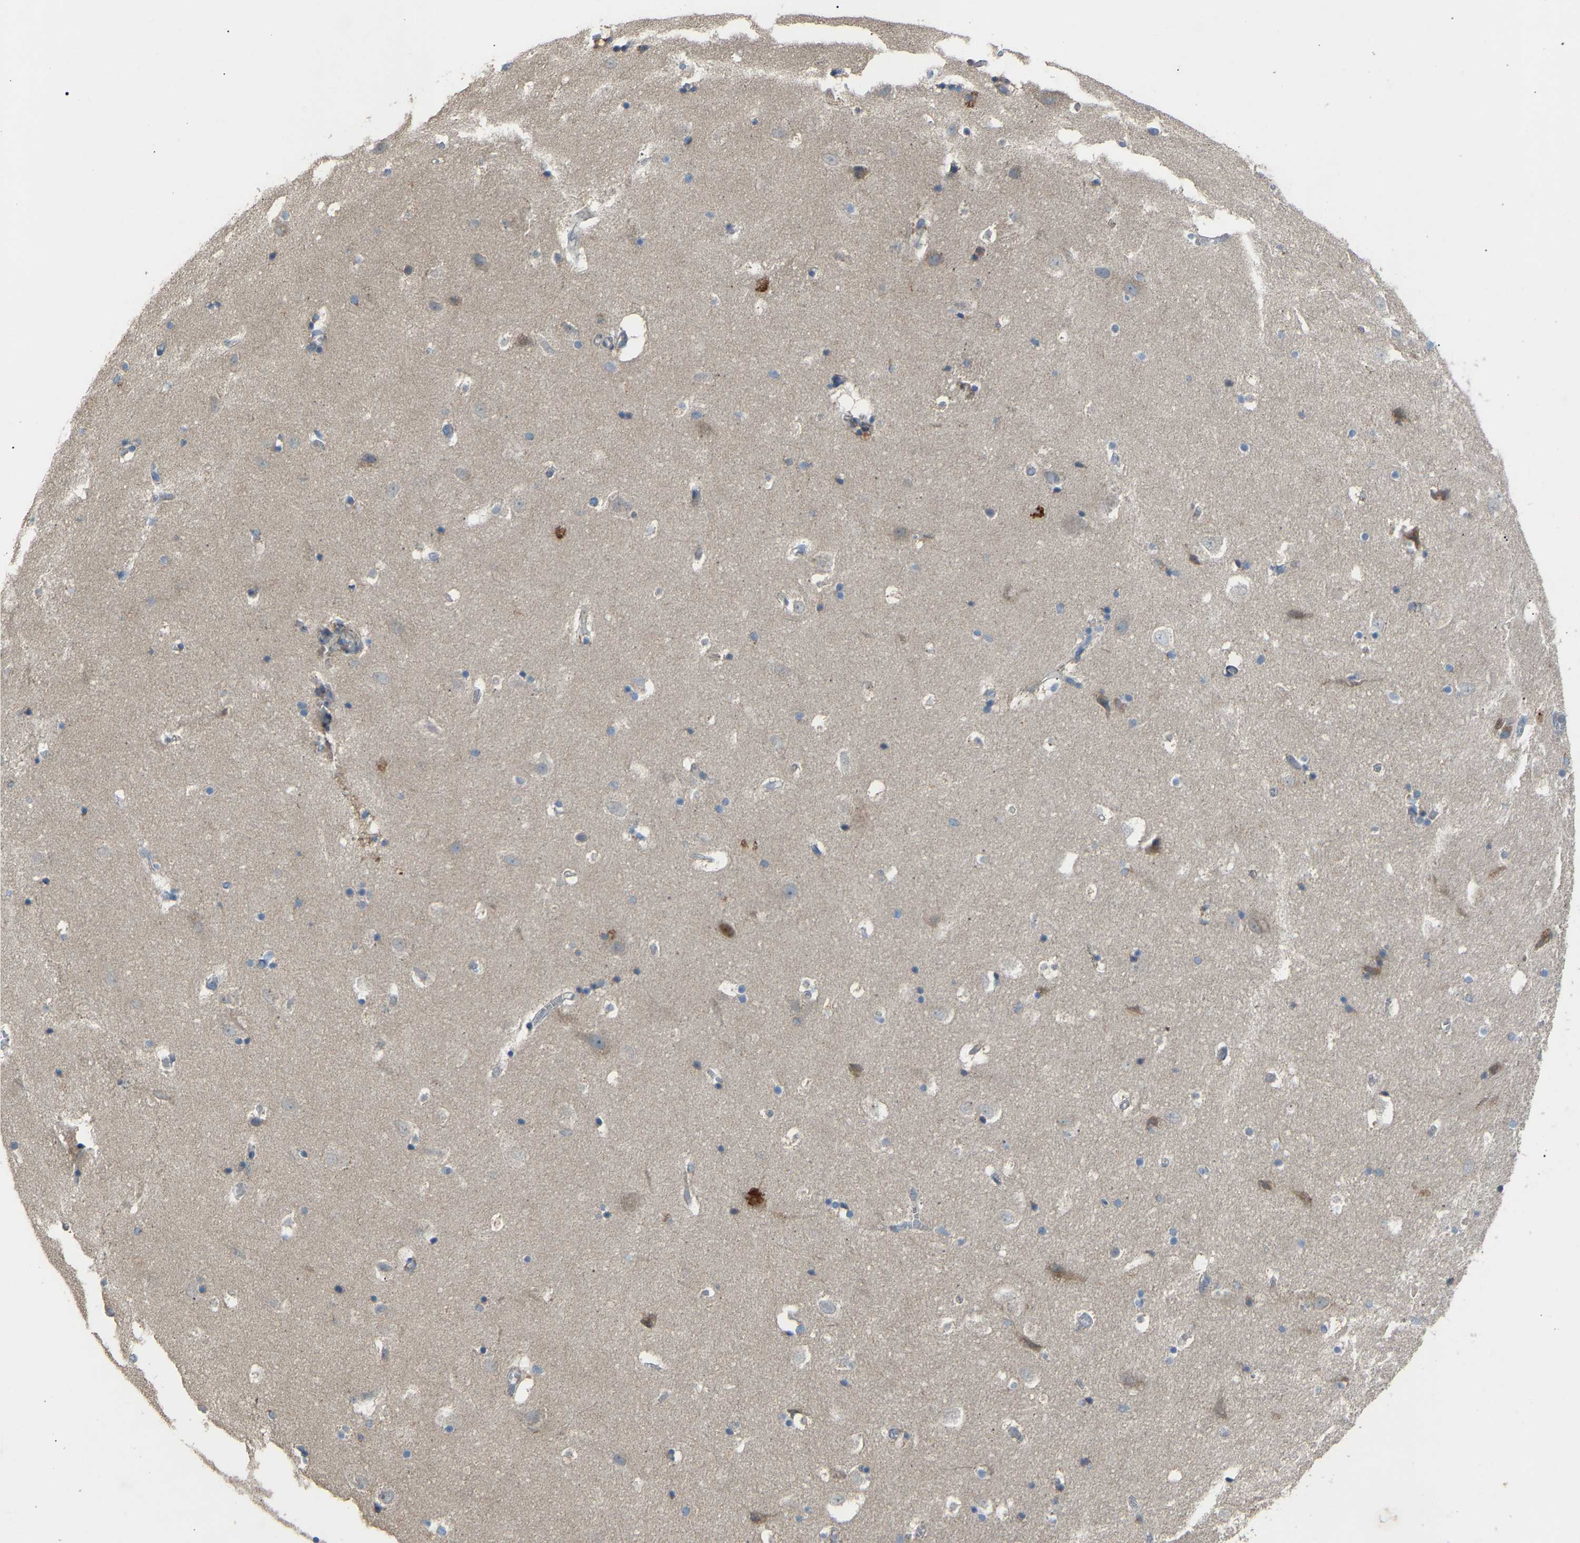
{"staining": {"intensity": "weak", "quantity": "<25%", "location": "cytoplasmic/membranous"}, "tissue": "hippocampus", "cell_type": "Glial cells", "image_type": "normal", "snomed": [{"axis": "morphology", "description": "Normal tissue, NOS"}, {"axis": "topography", "description": "Hippocampus"}], "caption": "Hippocampus stained for a protein using immunohistochemistry demonstrates no staining glial cells.", "gene": "RGP1", "patient": {"sex": "male", "age": 45}}